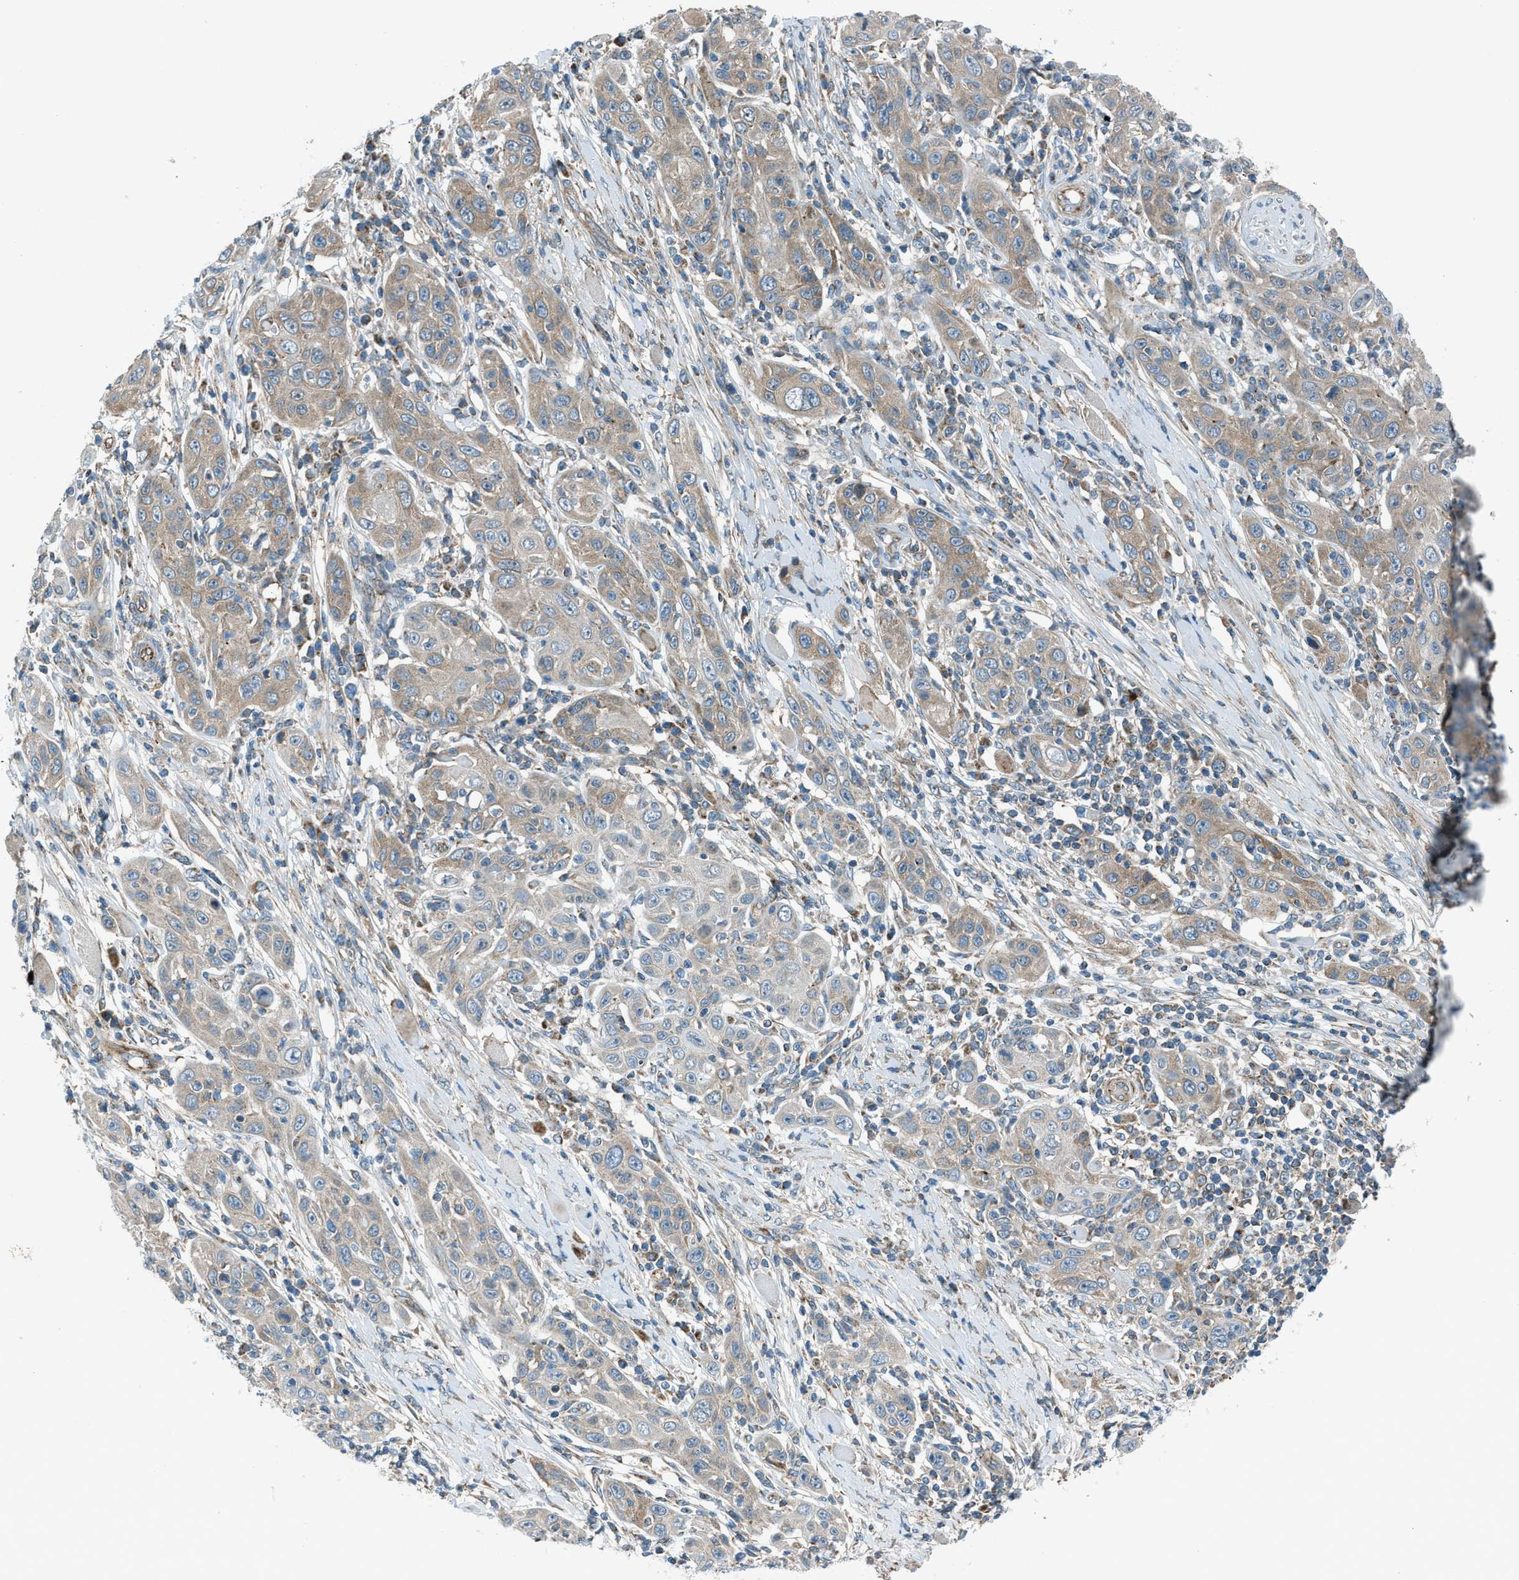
{"staining": {"intensity": "weak", "quantity": ">75%", "location": "cytoplasmic/membranous"}, "tissue": "skin cancer", "cell_type": "Tumor cells", "image_type": "cancer", "snomed": [{"axis": "morphology", "description": "Squamous cell carcinoma, NOS"}, {"axis": "topography", "description": "Skin"}], "caption": "Protein expression by IHC reveals weak cytoplasmic/membranous staining in approximately >75% of tumor cells in skin cancer.", "gene": "PIGG", "patient": {"sex": "female", "age": 88}}